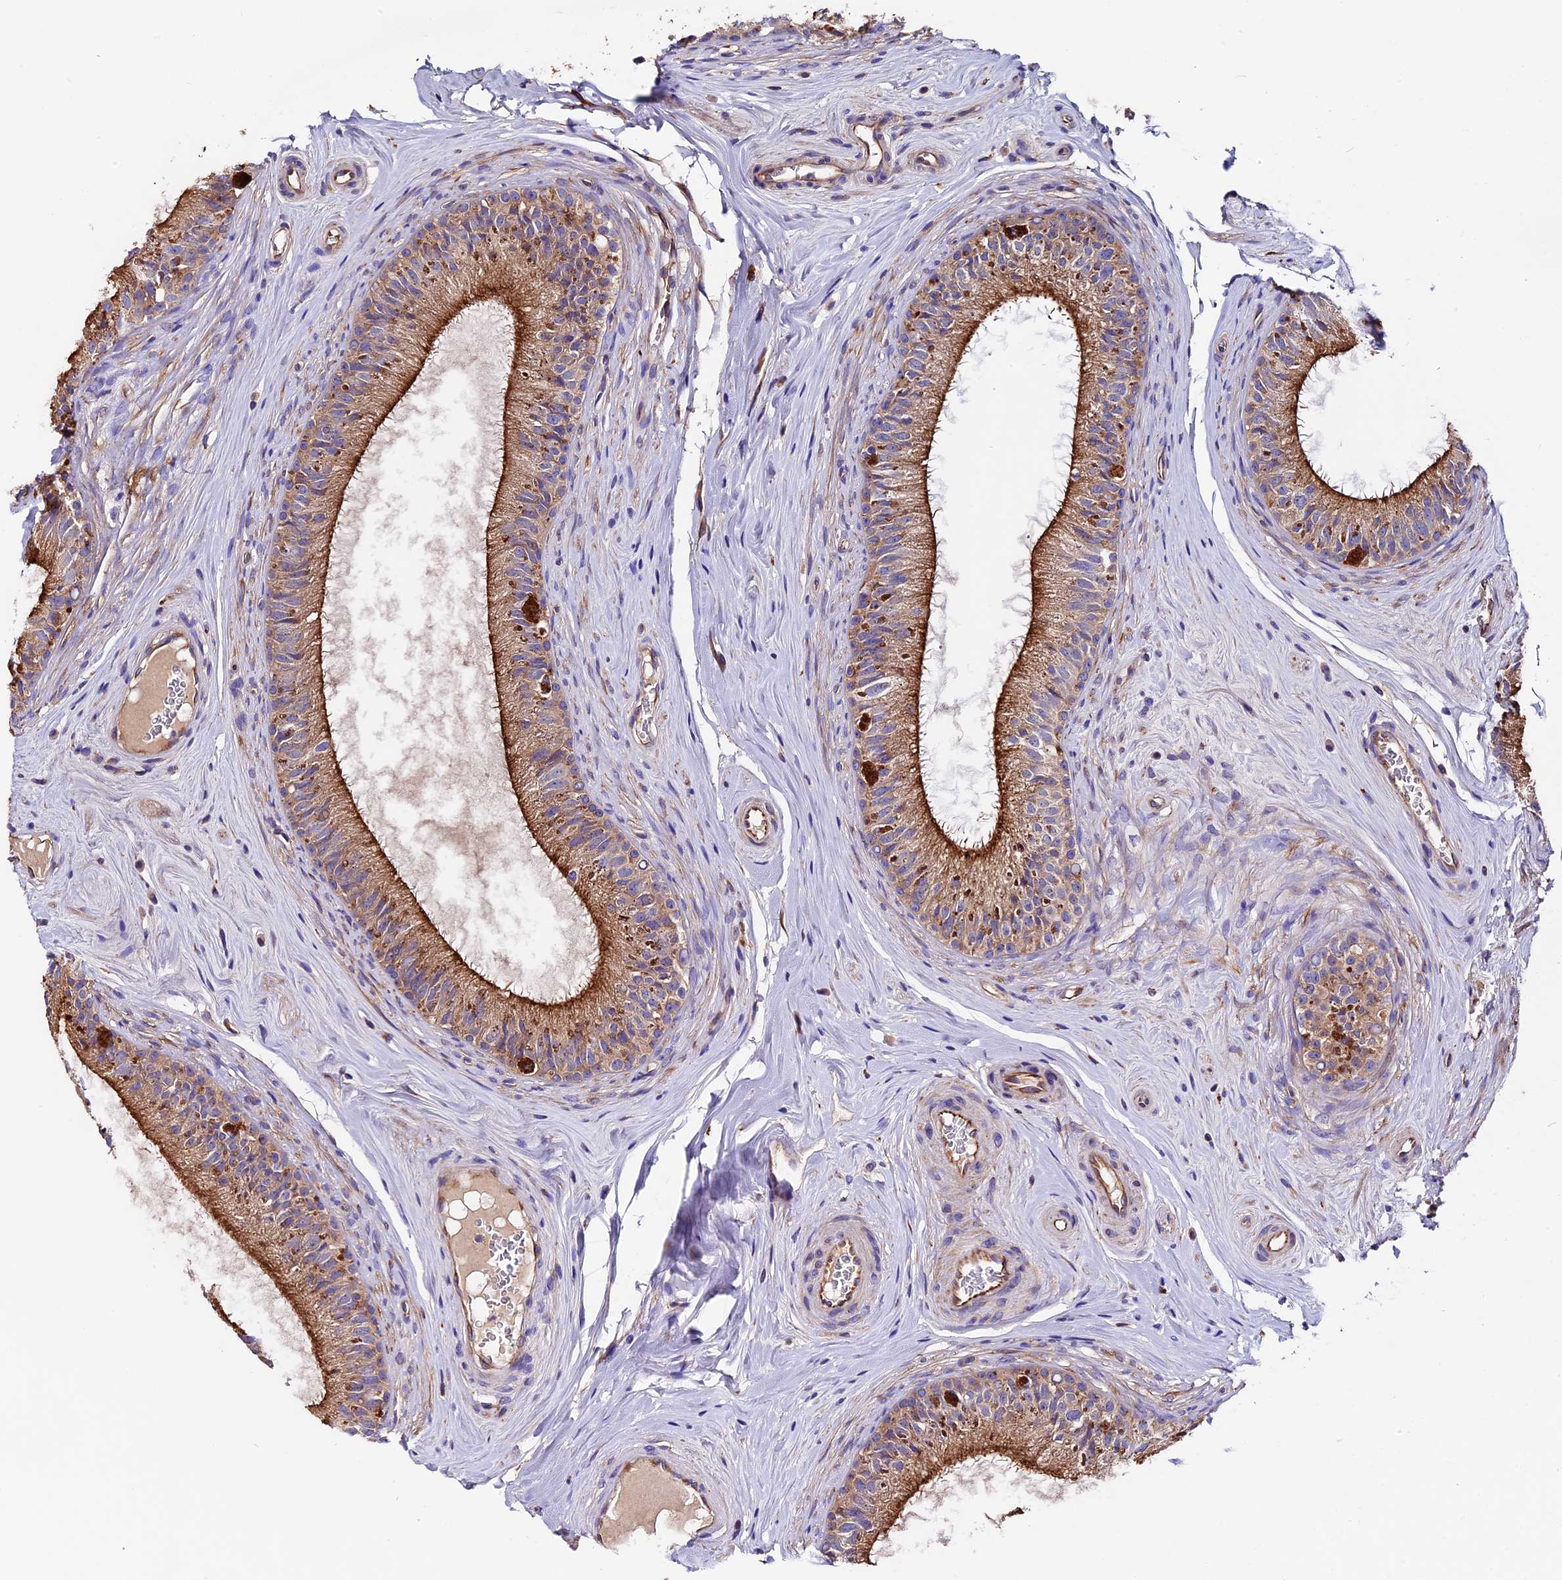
{"staining": {"intensity": "moderate", "quantity": ">75%", "location": "cytoplasmic/membranous"}, "tissue": "epididymis", "cell_type": "Glandular cells", "image_type": "normal", "snomed": [{"axis": "morphology", "description": "Normal tissue, NOS"}, {"axis": "topography", "description": "Epididymis"}], "caption": "This image reveals IHC staining of normal human epididymis, with medium moderate cytoplasmic/membranous staining in approximately >75% of glandular cells.", "gene": "CLN5", "patient": {"sex": "male", "age": 33}}